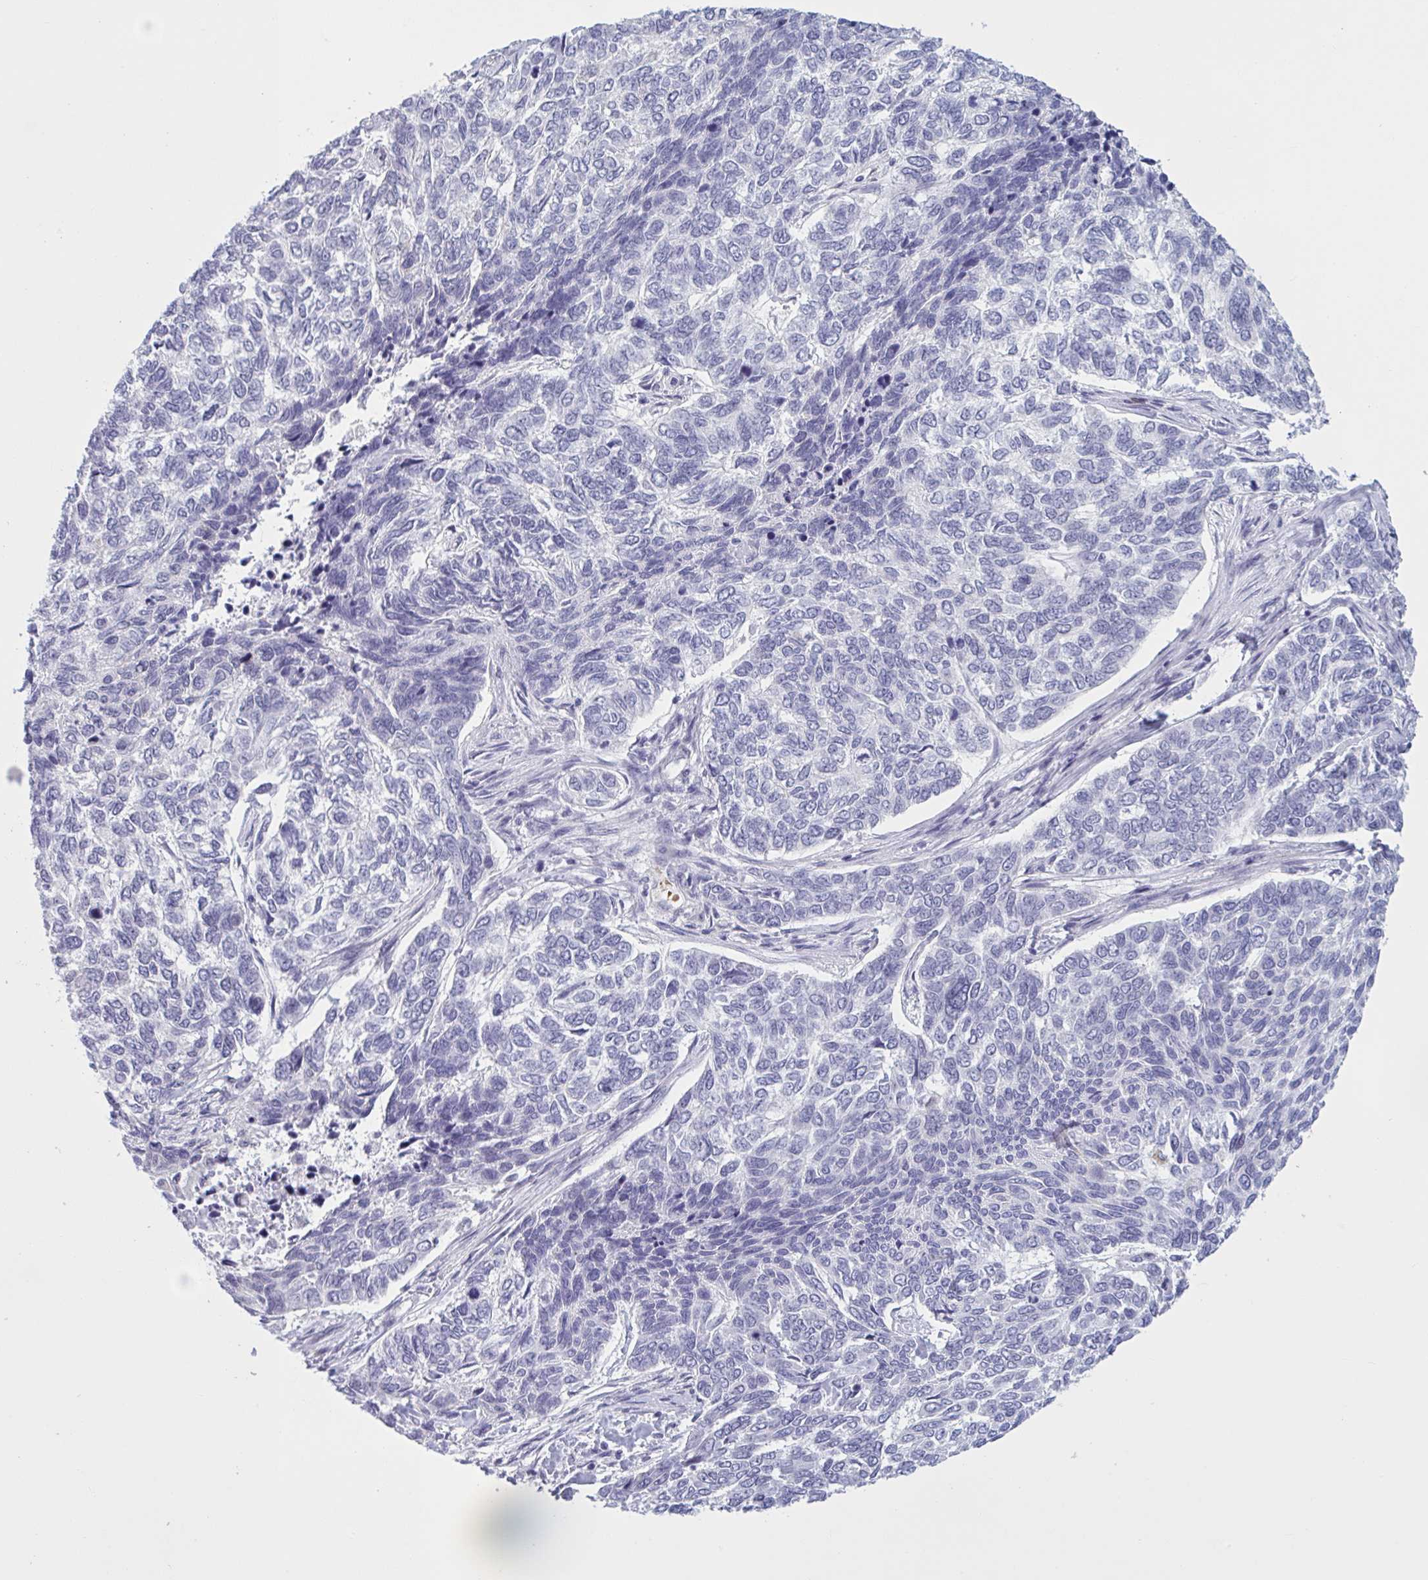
{"staining": {"intensity": "negative", "quantity": "none", "location": "none"}, "tissue": "skin cancer", "cell_type": "Tumor cells", "image_type": "cancer", "snomed": [{"axis": "morphology", "description": "Basal cell carcinoma"}, {"axis": "topography", "description": "Skin"}], "caption": "Micrograph shows no significant protein positivity in tumor cells of skin basal cell carcinoma.", "gene": "HSD11B2", "patient": {"sex": "female", "age": 65}}